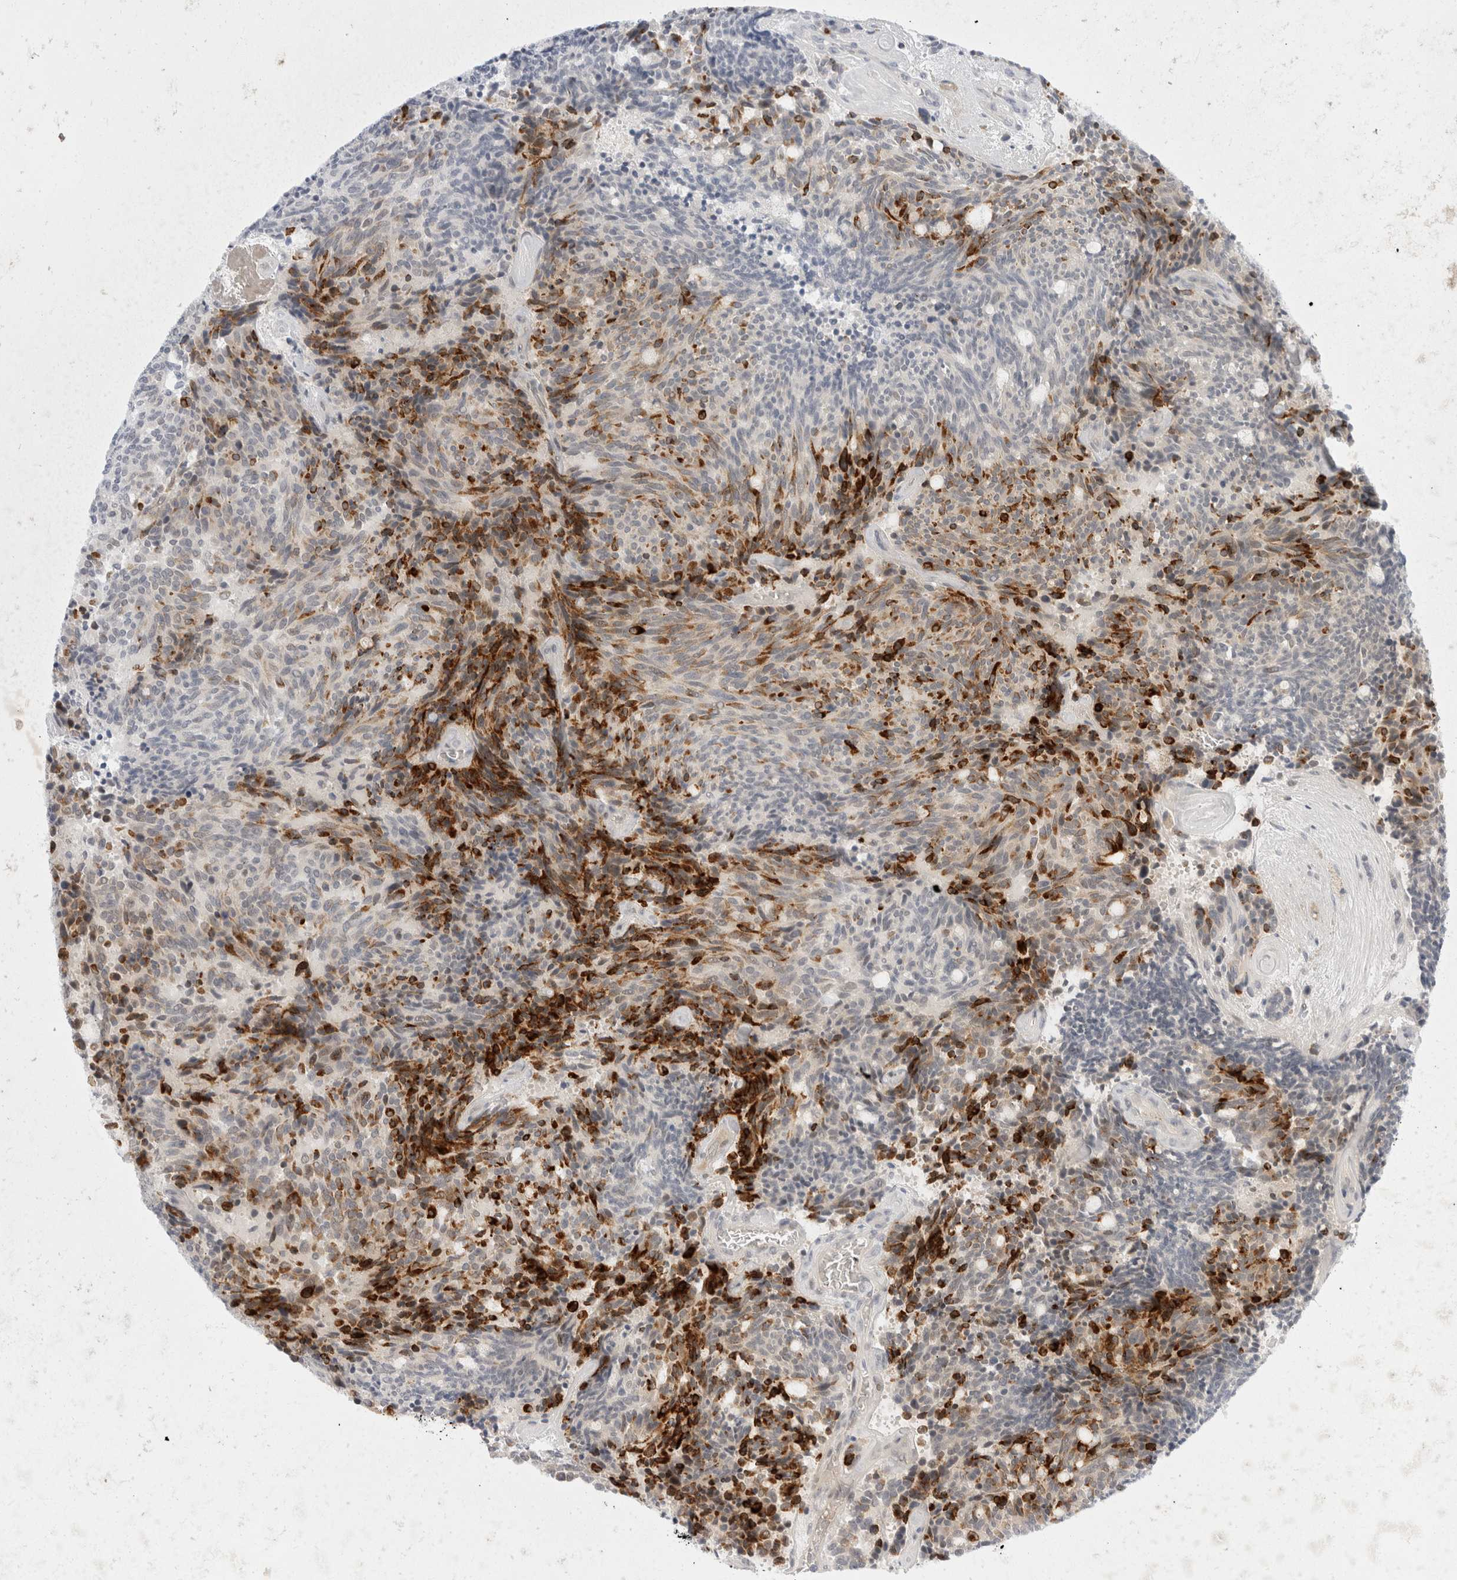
{"staining": {"intensity": "strong", "quantity": "25%-75%", "location": "cytoplasmic/membranous"}, "tissue": "carcinoid", "cell_type": "Tumor cells", "image_type": "cancer", "snomed": [{"axis": "morphology", "description": "Carcinoid, malignant, NOS"}, {"axis": "topography", "description": "Pancreas"}], "caption": "Human carcinoid stained for a protein (brown) exhibits strong cytoplasmic/membranous positive expression in approximately 25%-75% of tumor cells.", "gene": "TOM1L2", "patient": {"sex": "female", "age": 54}}